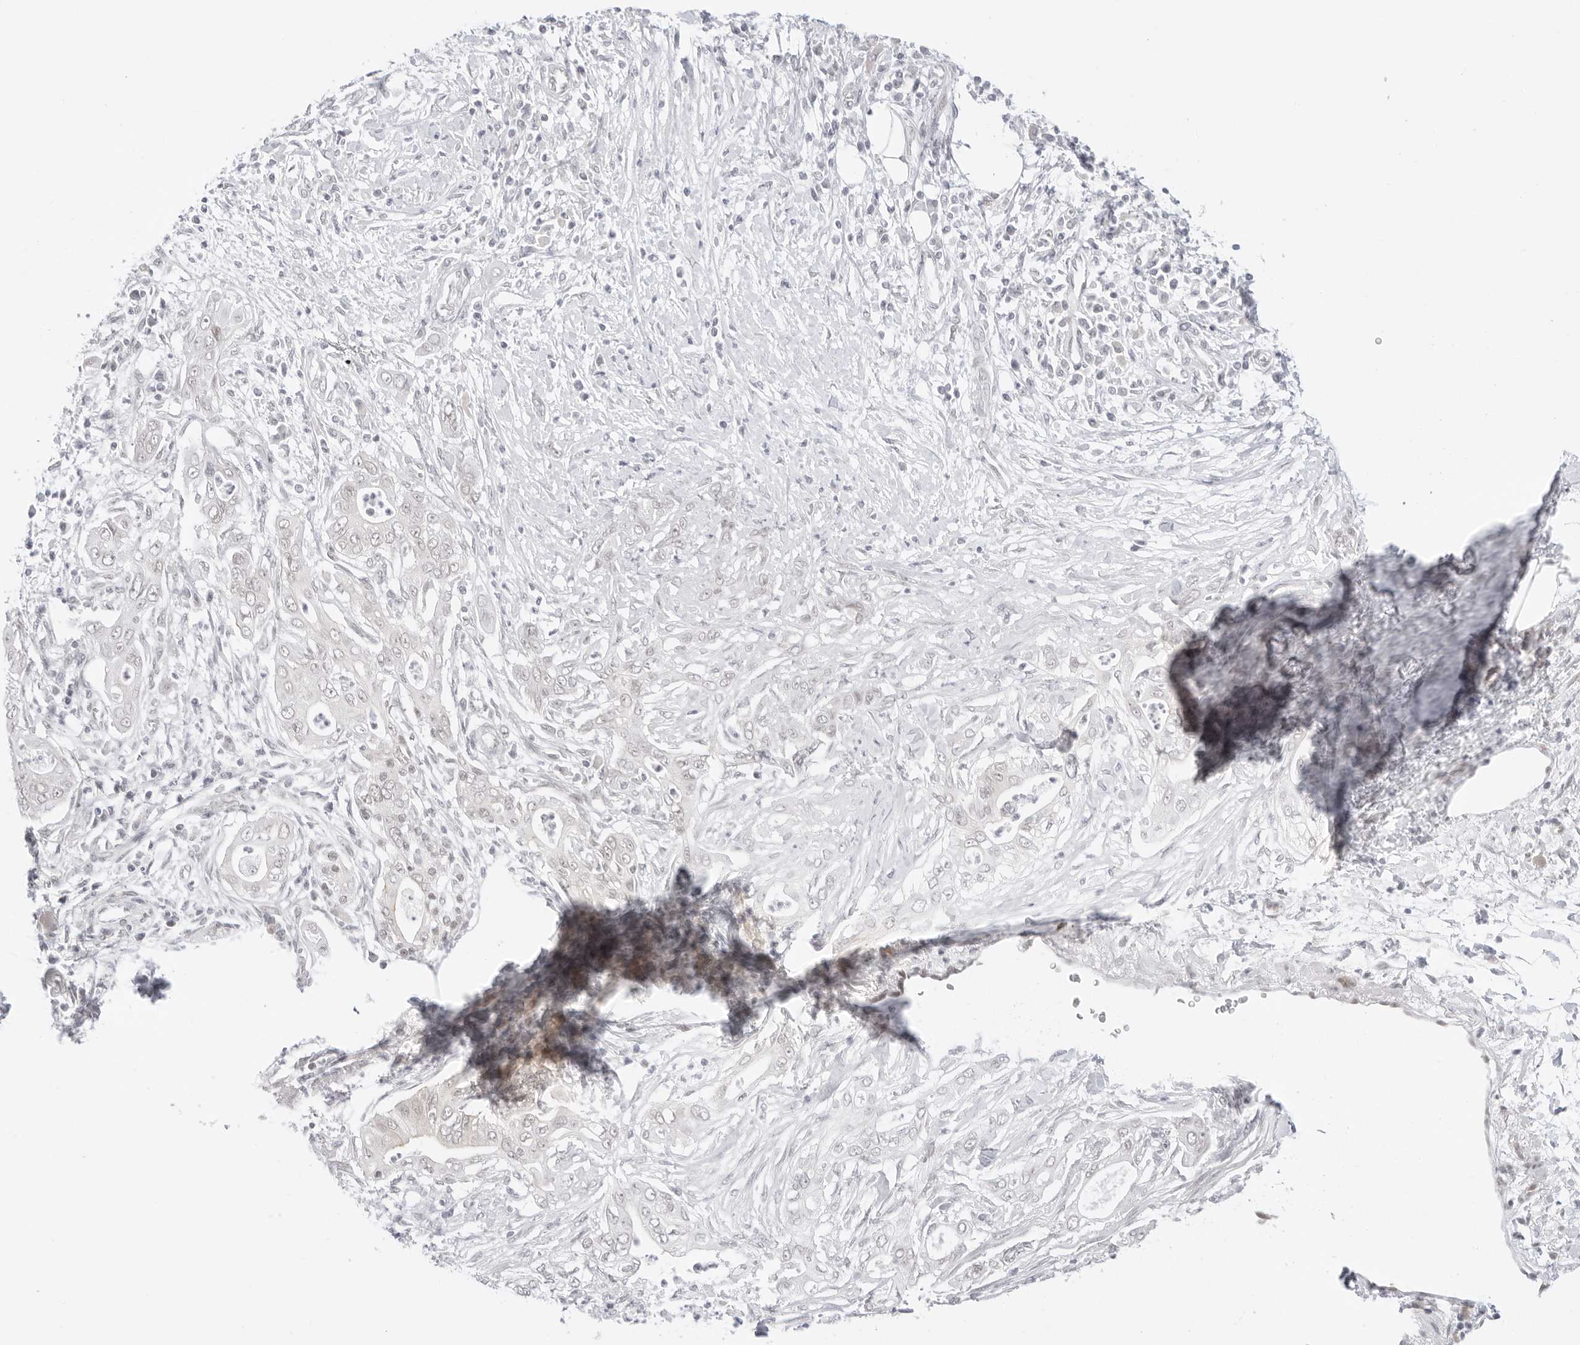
{"staining": {"intensity": "negative", "quantity": "none", "location": "none"}, "tissue": "pancreatic cancer", "cell_type": "Tumor cells", "image_type": "cancer", "snomed": [{"axis": "morphology", "description": "Adenocarcinoma, NOS"}, {"axis": "topography", "description": "Pancreas"}], "caption": "An immunohistochemistry (IHC) photomicrograph of adenocarcinoma (pancreatic) is shown. There is no staining in tumor cells of adenocarcinoma (pancreatic). Brightfield microscopy of immunohistochemistry stained with DAB (brown) and hematoxylin (blue), captured at high magnification.", "gene": "MED18", "patient": {"sex": "male", "age": 58}}